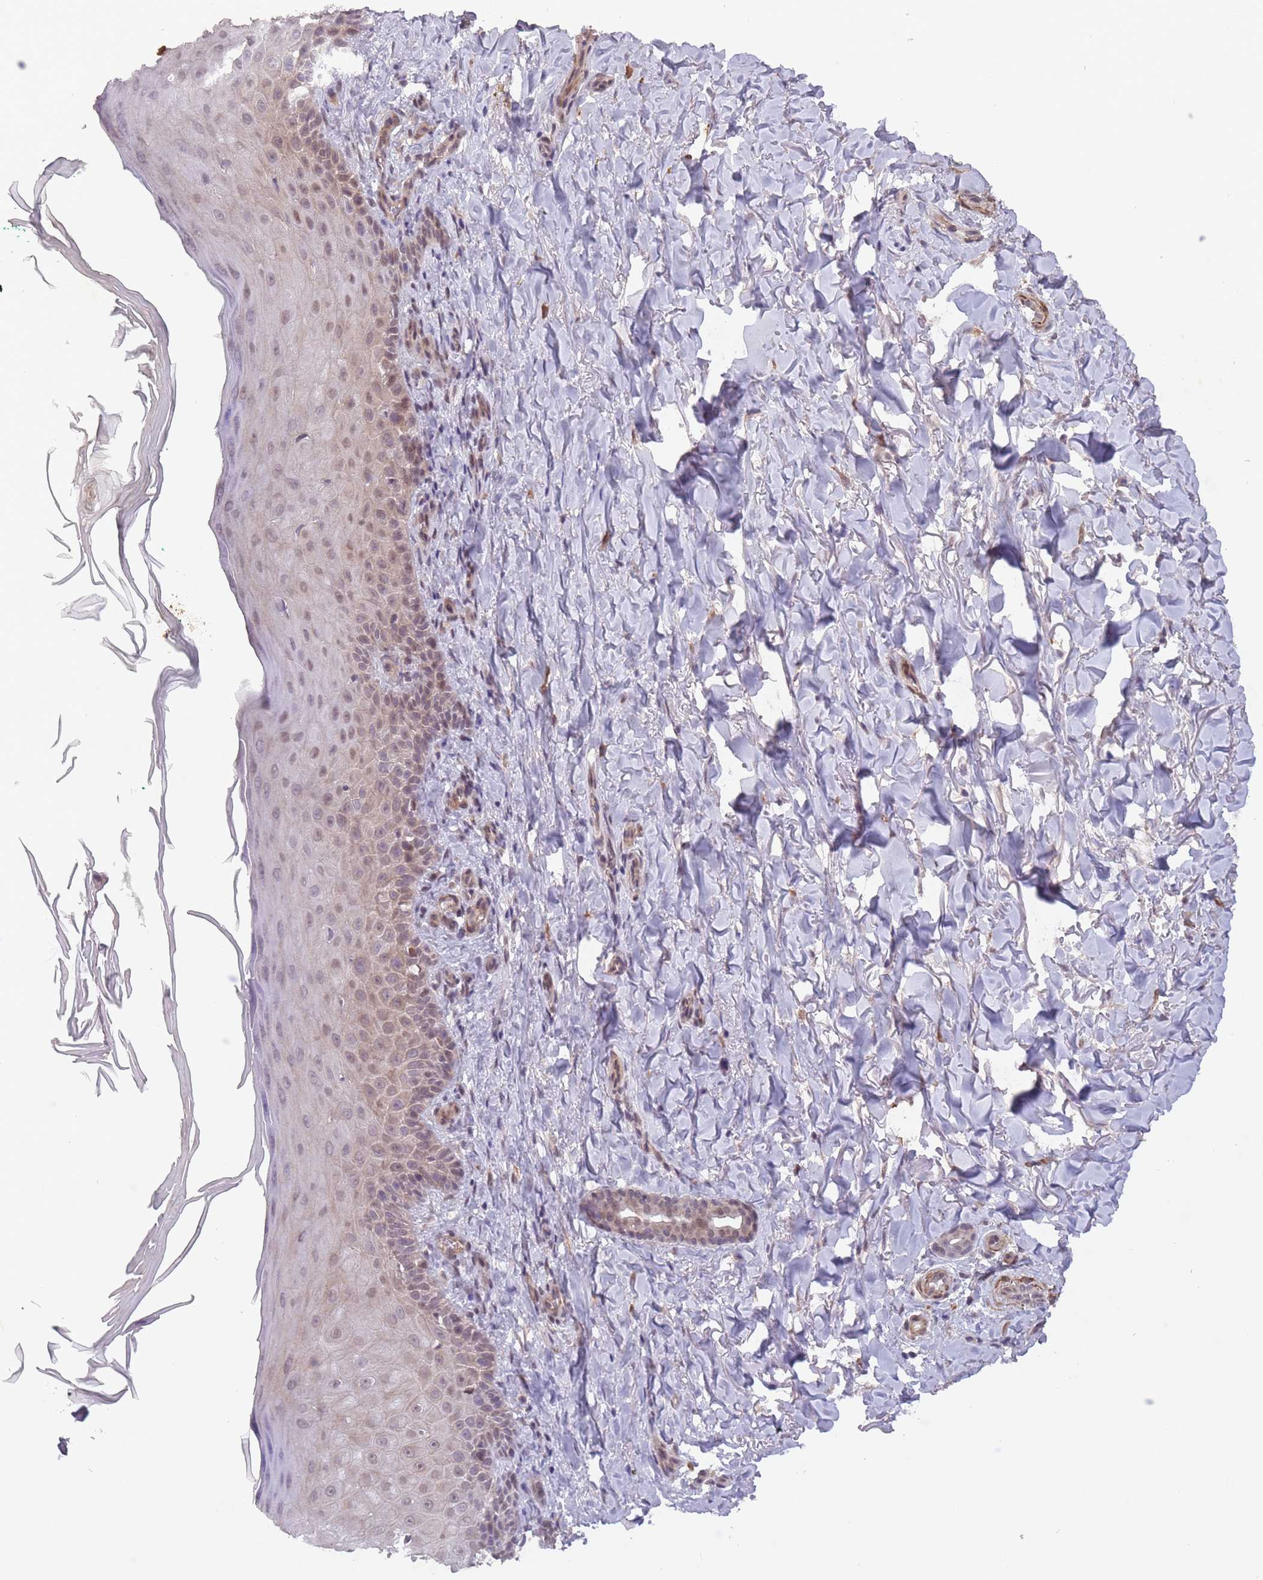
{"staining": {"intensity": "weak", "quantity": "25%-75%", "location": "cytoplasmic/membranous,nuclear"}, "tissue": "skin", "cell_type": "Fibroblasts", "image_type": "normal", "snomed": [{"axis": "morphology", "description": "Normal tissue, NOS"}, {"axis": "topography", "description": "Skin"}], "caption": "Skin stained with a brown dye demonstrates weak cytoplasmic/membranous,nuclear positive expression in about 25%-75% of fibroblasts.", "gene": "CBX6", "patient": {"sex": "male", "age": 81}}